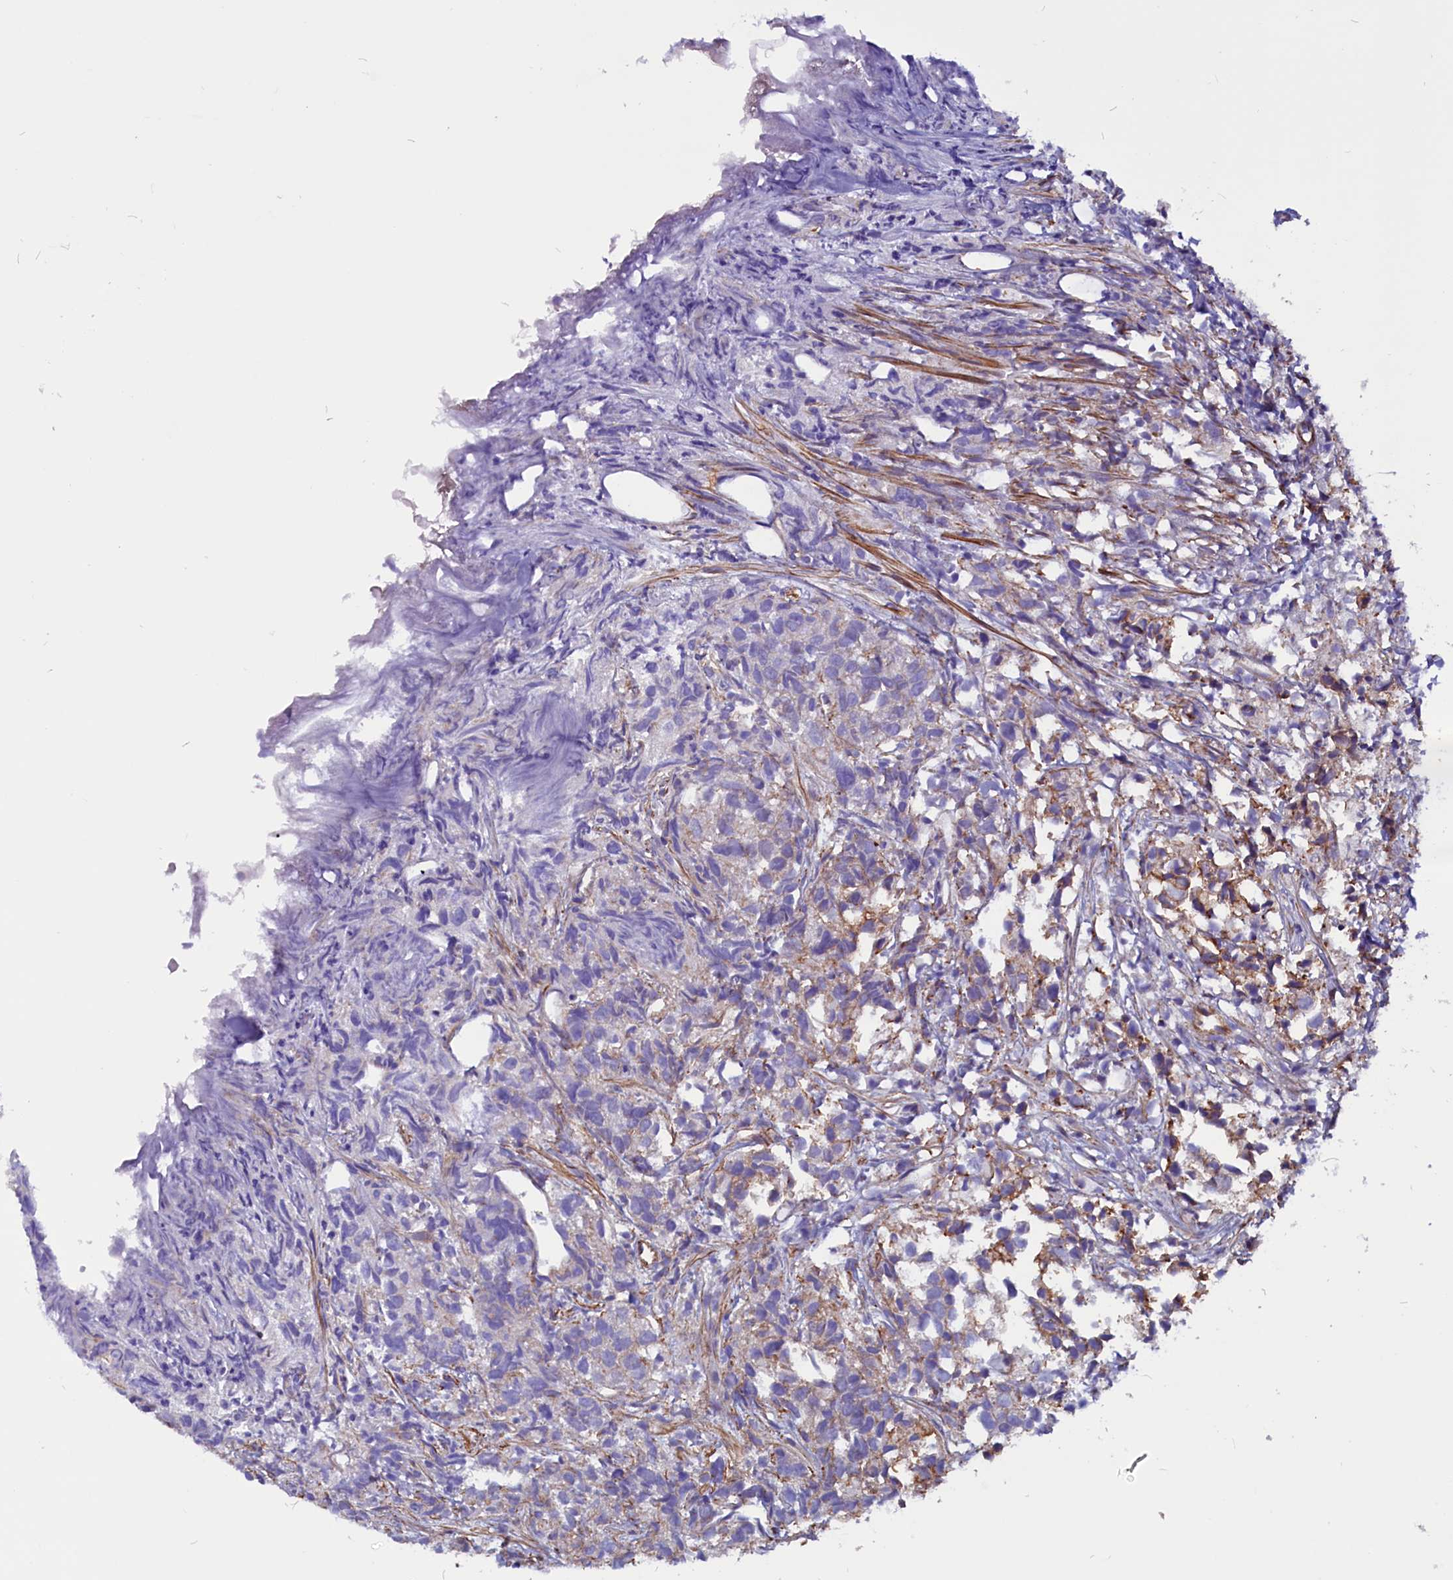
{"staining": {"intensity": "weak", "quantity": "25%-75%", "location": "cytoplasmic/membranous"}, "tissue": "urothelial cancer", "cell_type": "Tumor cells", "image_type": "cancer", "snomed": [{"axis": "morphology", "description": "Urothelial carcinoma, High grade"}, {"axis": "topography", "description": "Urinary bladder"}], "caption": "Protein staining of urothelial cancer tissue reveals weak cytoplasmic/membranous expression in about 25%-75% of tumor cells. Using DAB (brown) and hematoxylin (blue) stains, captured at high magnification using brightfield microscopy.", "gene": "ZNF749", "patient": {"sex": "female", "age": 75}}